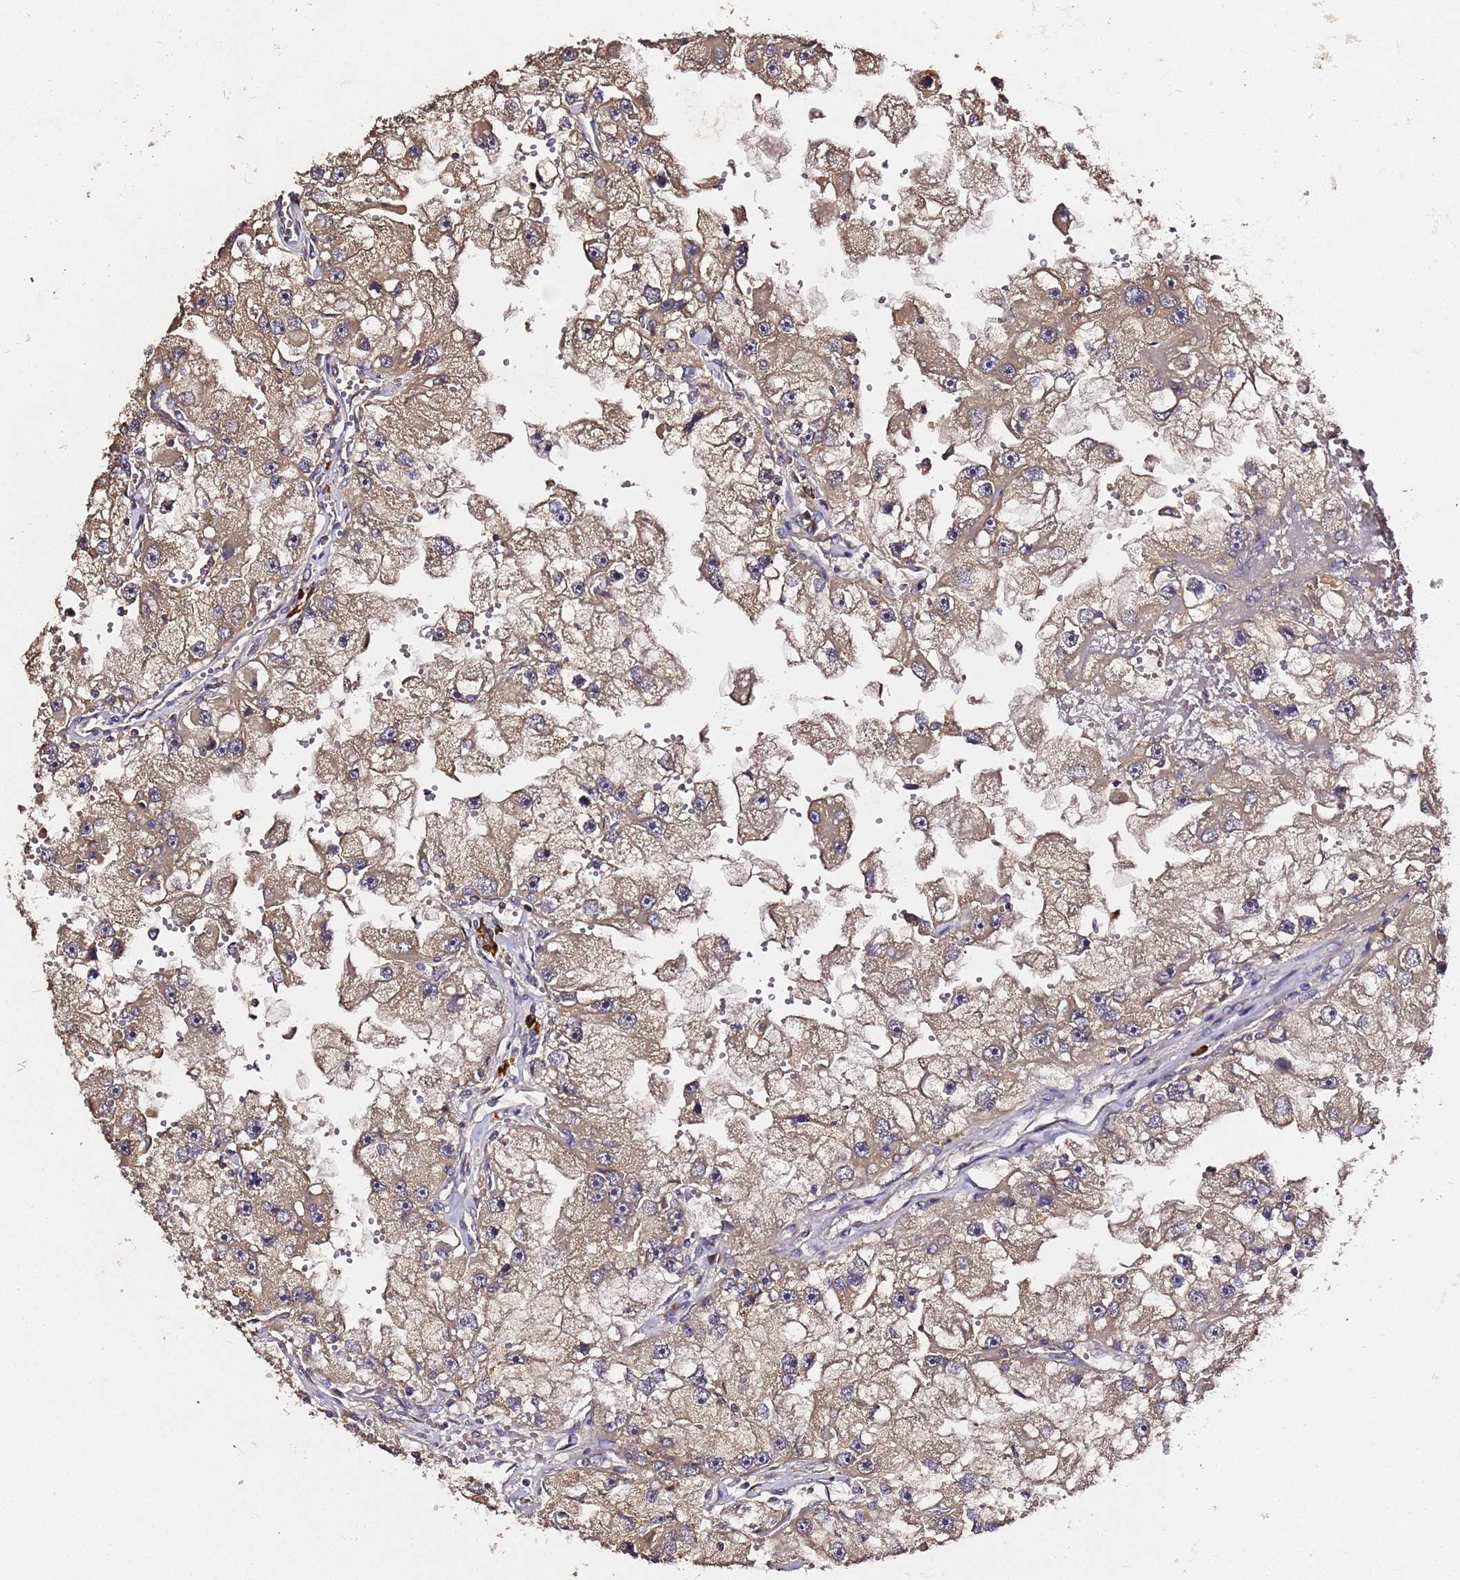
{"staining": {"intensity": "moderate", "quantity": ">75%", "location": "cytoplasmic/membranous"}, "tissue": "renal cancer", "cell_type": "Tumor cells", "image_type": "cancer", "snomed": [{"axis": "morphology", "description": "Adenocarcinoma, NOS"}, {"axis": "topography", "description": "Kidney"}], "caption": "Immunohistochemical staining of human adenocarcinoma (renal) exhibits medium levels of moderate cytoplasmic/membranous expression in about >75% of tumor cells.", "gene": "C6orf136", "patient": {"sex": "male", "age": 63}}